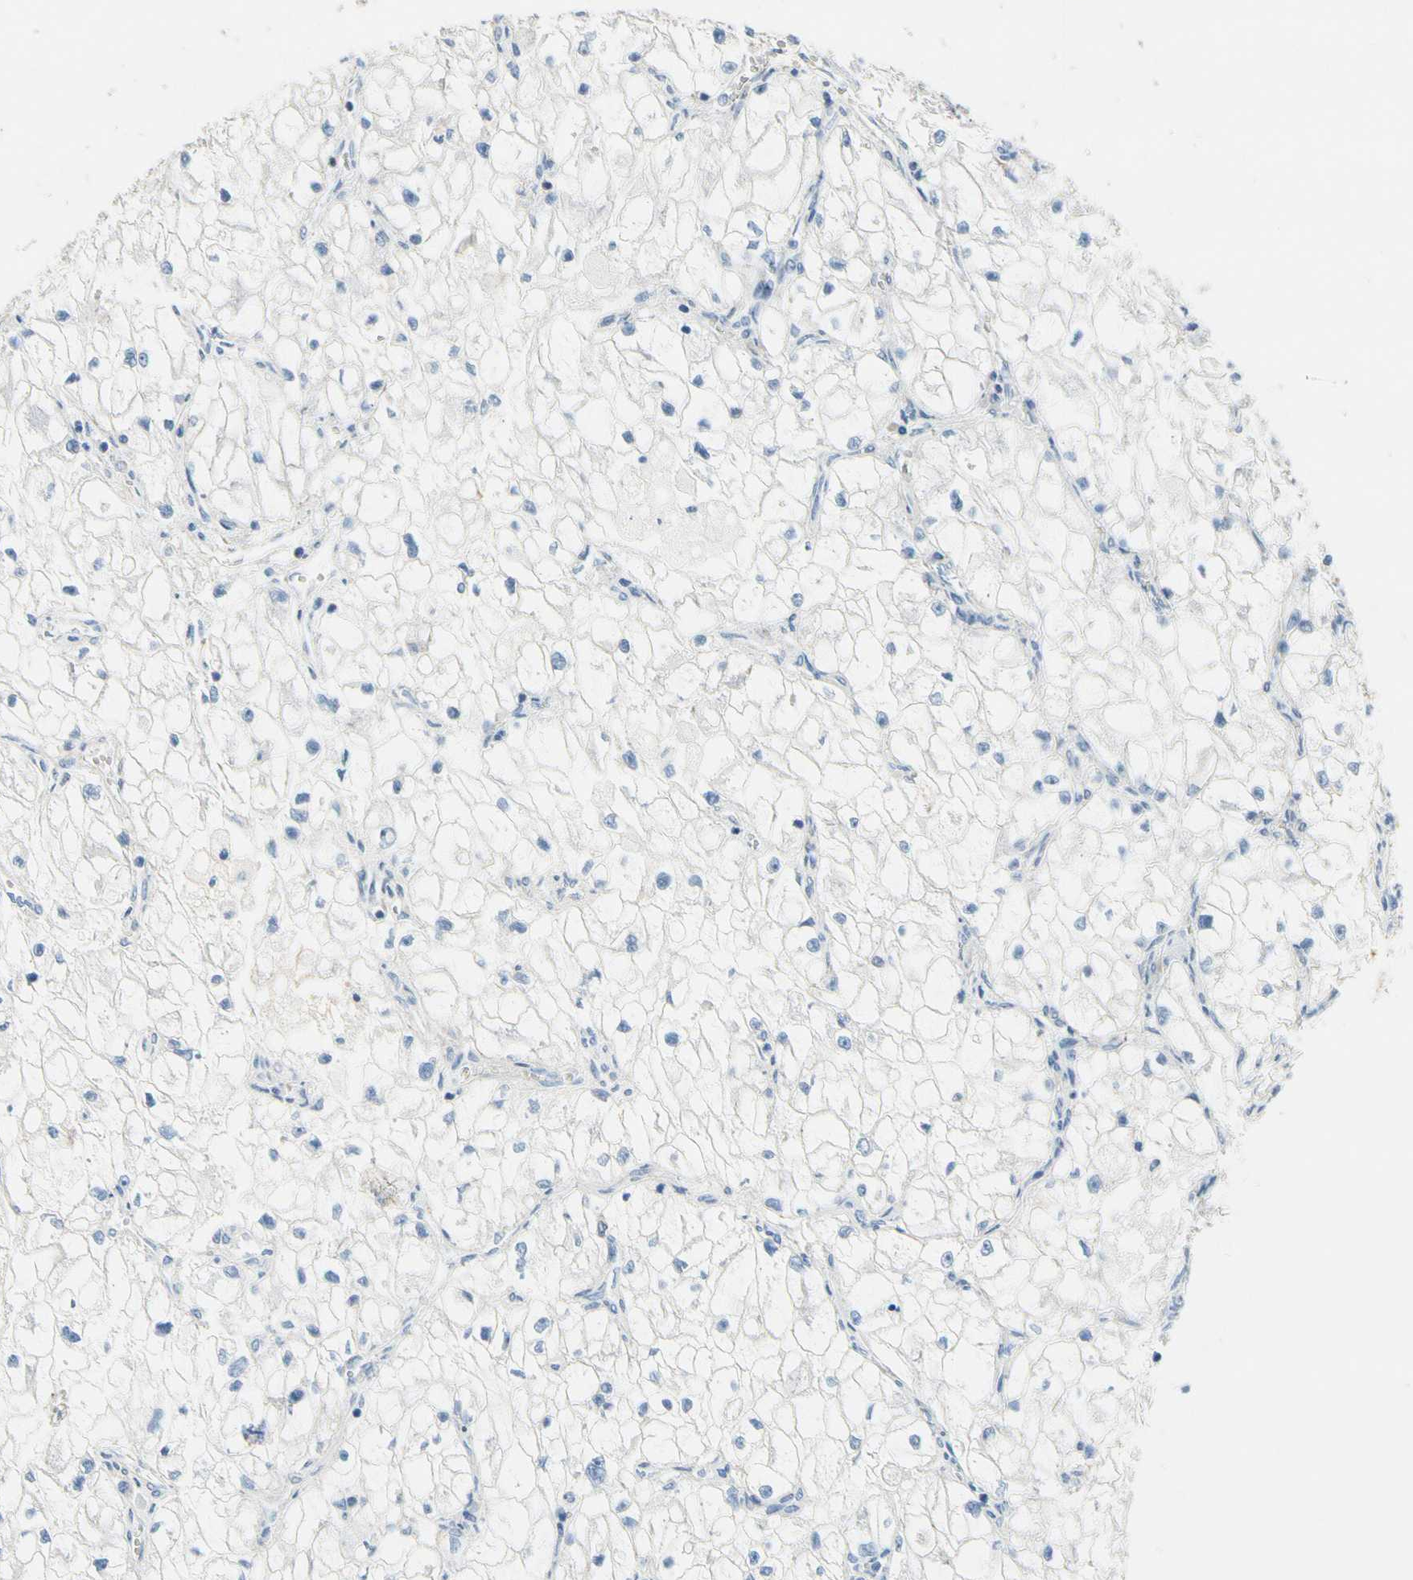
{"staining": {"intensity": "negative", "quantity": "none", "location": "none"}, "tissue": "renal cancer", "cell_type": "Tumor cells", "image_type": "cancer", "snomed": [{"axis": "morphology", "description": "Adenocarcinoma, NOS"}, {"axis": "topography", "description": "Kidney"}], "caption": "DAB immunohistochemical staining of renal adenocarcinoma reveals no significant expression in tumor cells.", "gene": "CA14", "patient": {"sex": "female", "age": 70}}